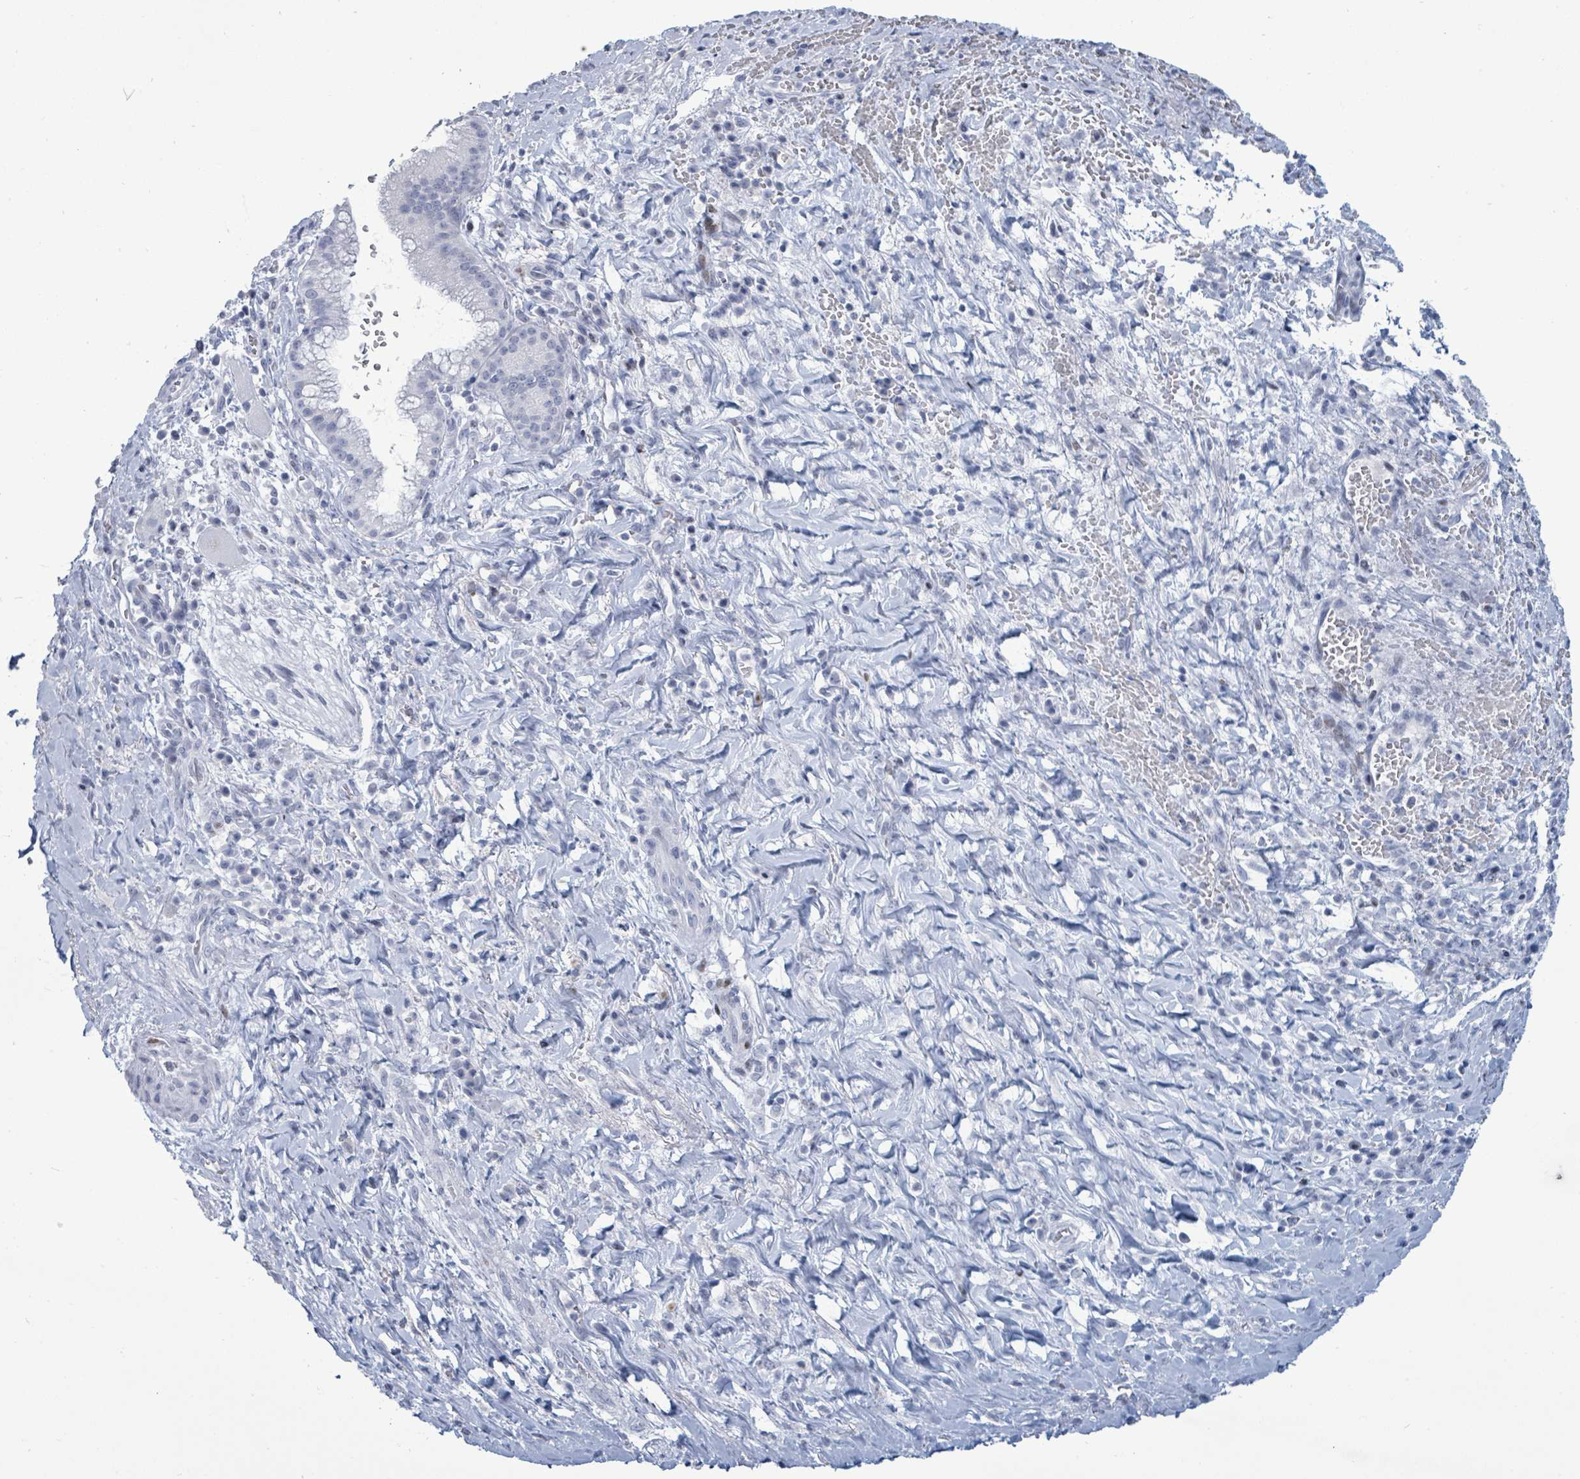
{"staining": {"intensity": "negative", "quantity": "none", "location": "none"}, "tissue": "pancreatic cancer", "cell_type": "Tumor cells", "image_type": "cancer", "snomed": [{"axis": "morphology", "description": "Adenocarcinoma, NOS"}, {"axis": "topography", "description": "Pancreas"}], "caption": "The immunohistochemistry histopathology image has no significant positivity in tumor cells of pancreatic cancer (adenocarcinoma) tissue.", "gene": "MALL", "patient": {"sex": "male", "age": 72}}